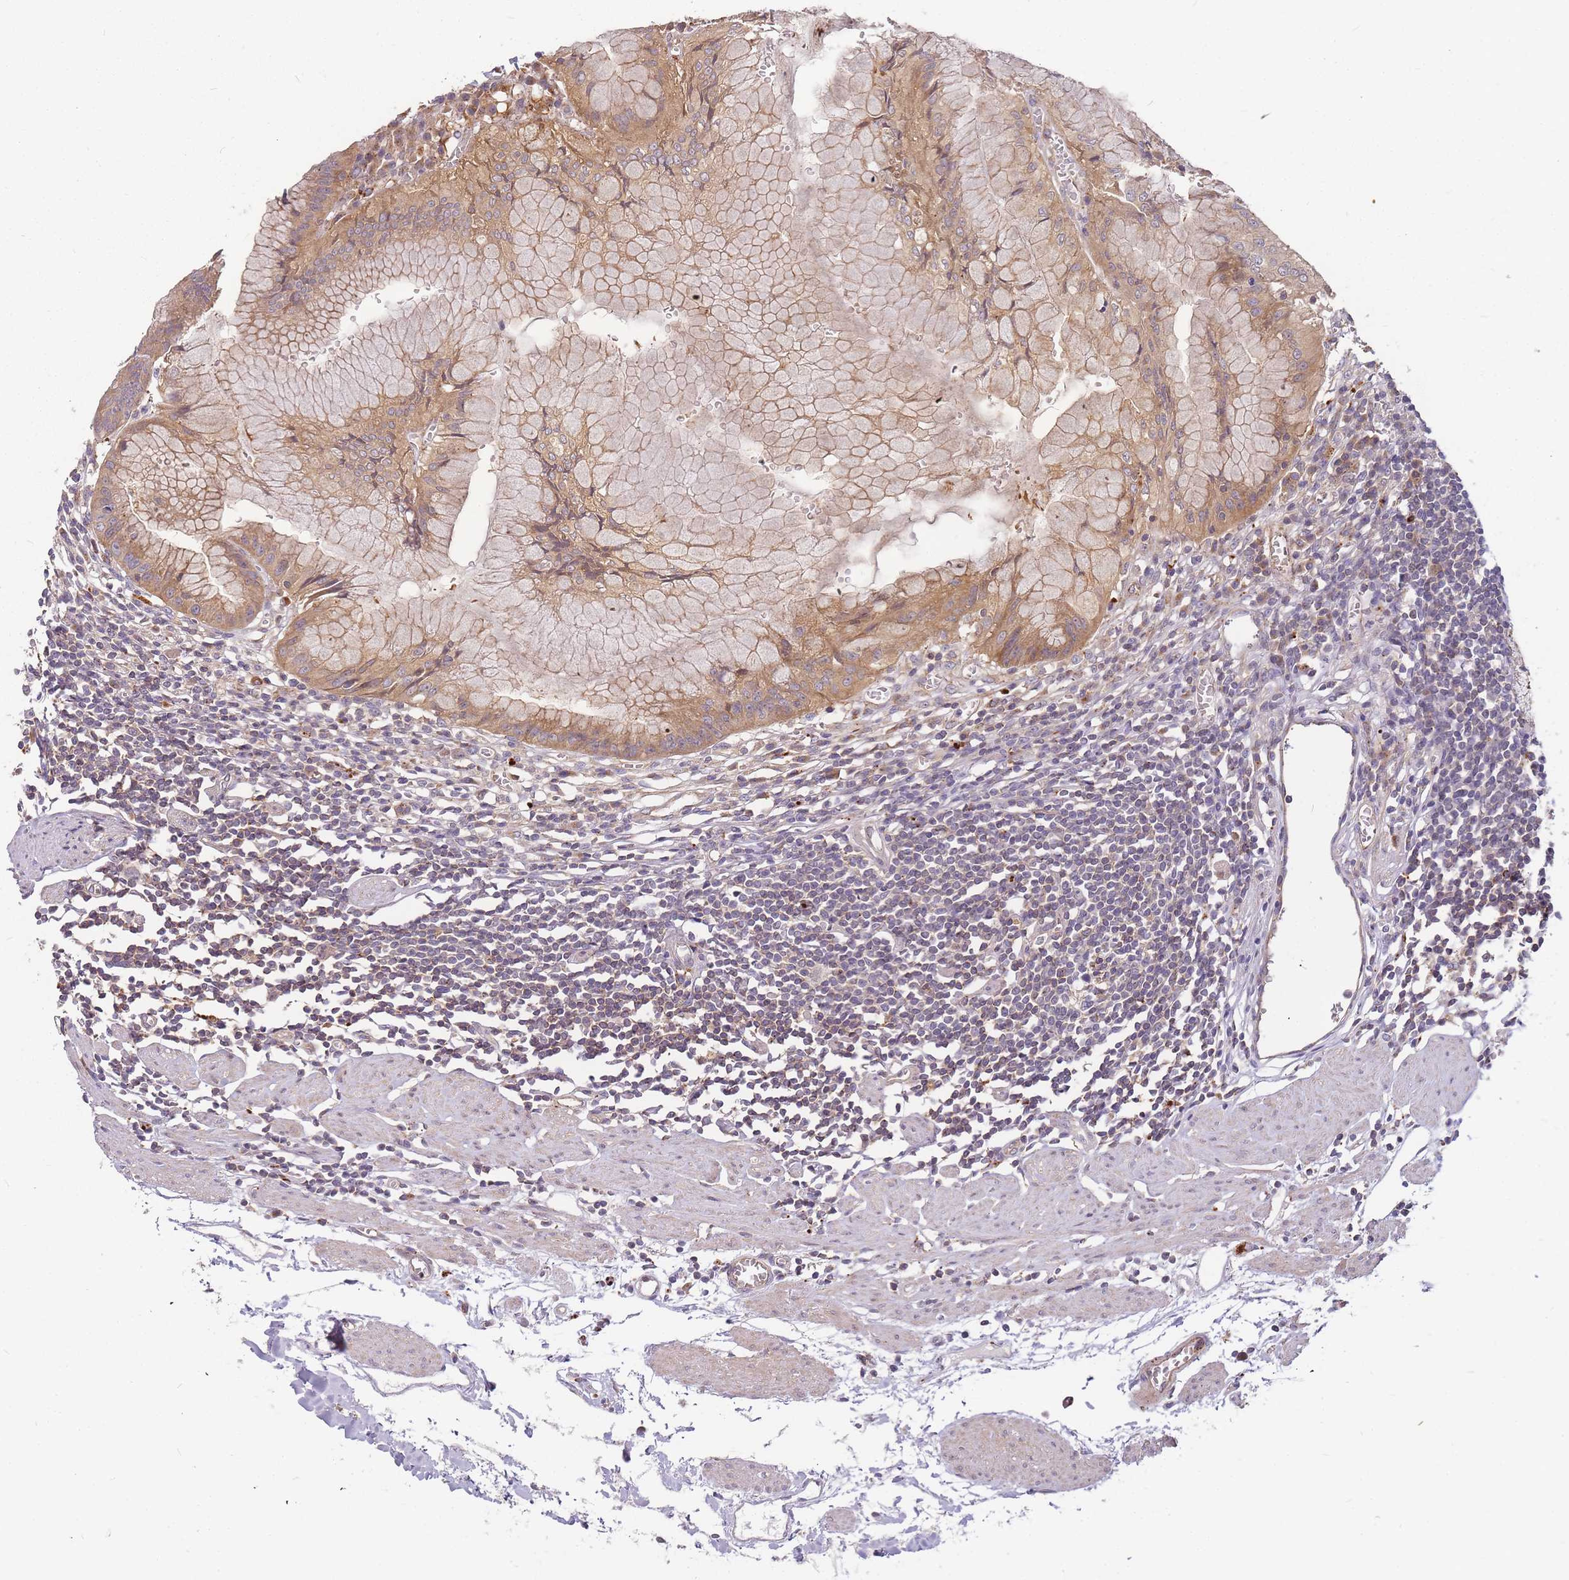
{"staining": {"intensity": "moderate", "quantity": ">75%", "location": "cytoplasmic/membranous"}, "tissue": "stomach", "cell_type": "Glandular cells", "image_type": "normal", "snomed": [{"axis": "morphology", "description": "Normal tissue, NOS"}, {"axis": "topography", "description": "Stomach"}], "caption": "Immunohistochemistry (IHC) histopathology image of normal stomach: human stomach stained using immunohistochemistry displays medium levels of moderate protein expression localized specifically in the cytoplasmic/membranous of glandular cells, appearing as a cytoplasmic/membranous brown color.", "gene": "ATG5", "patient": {"sex": "male", "age": 55}}